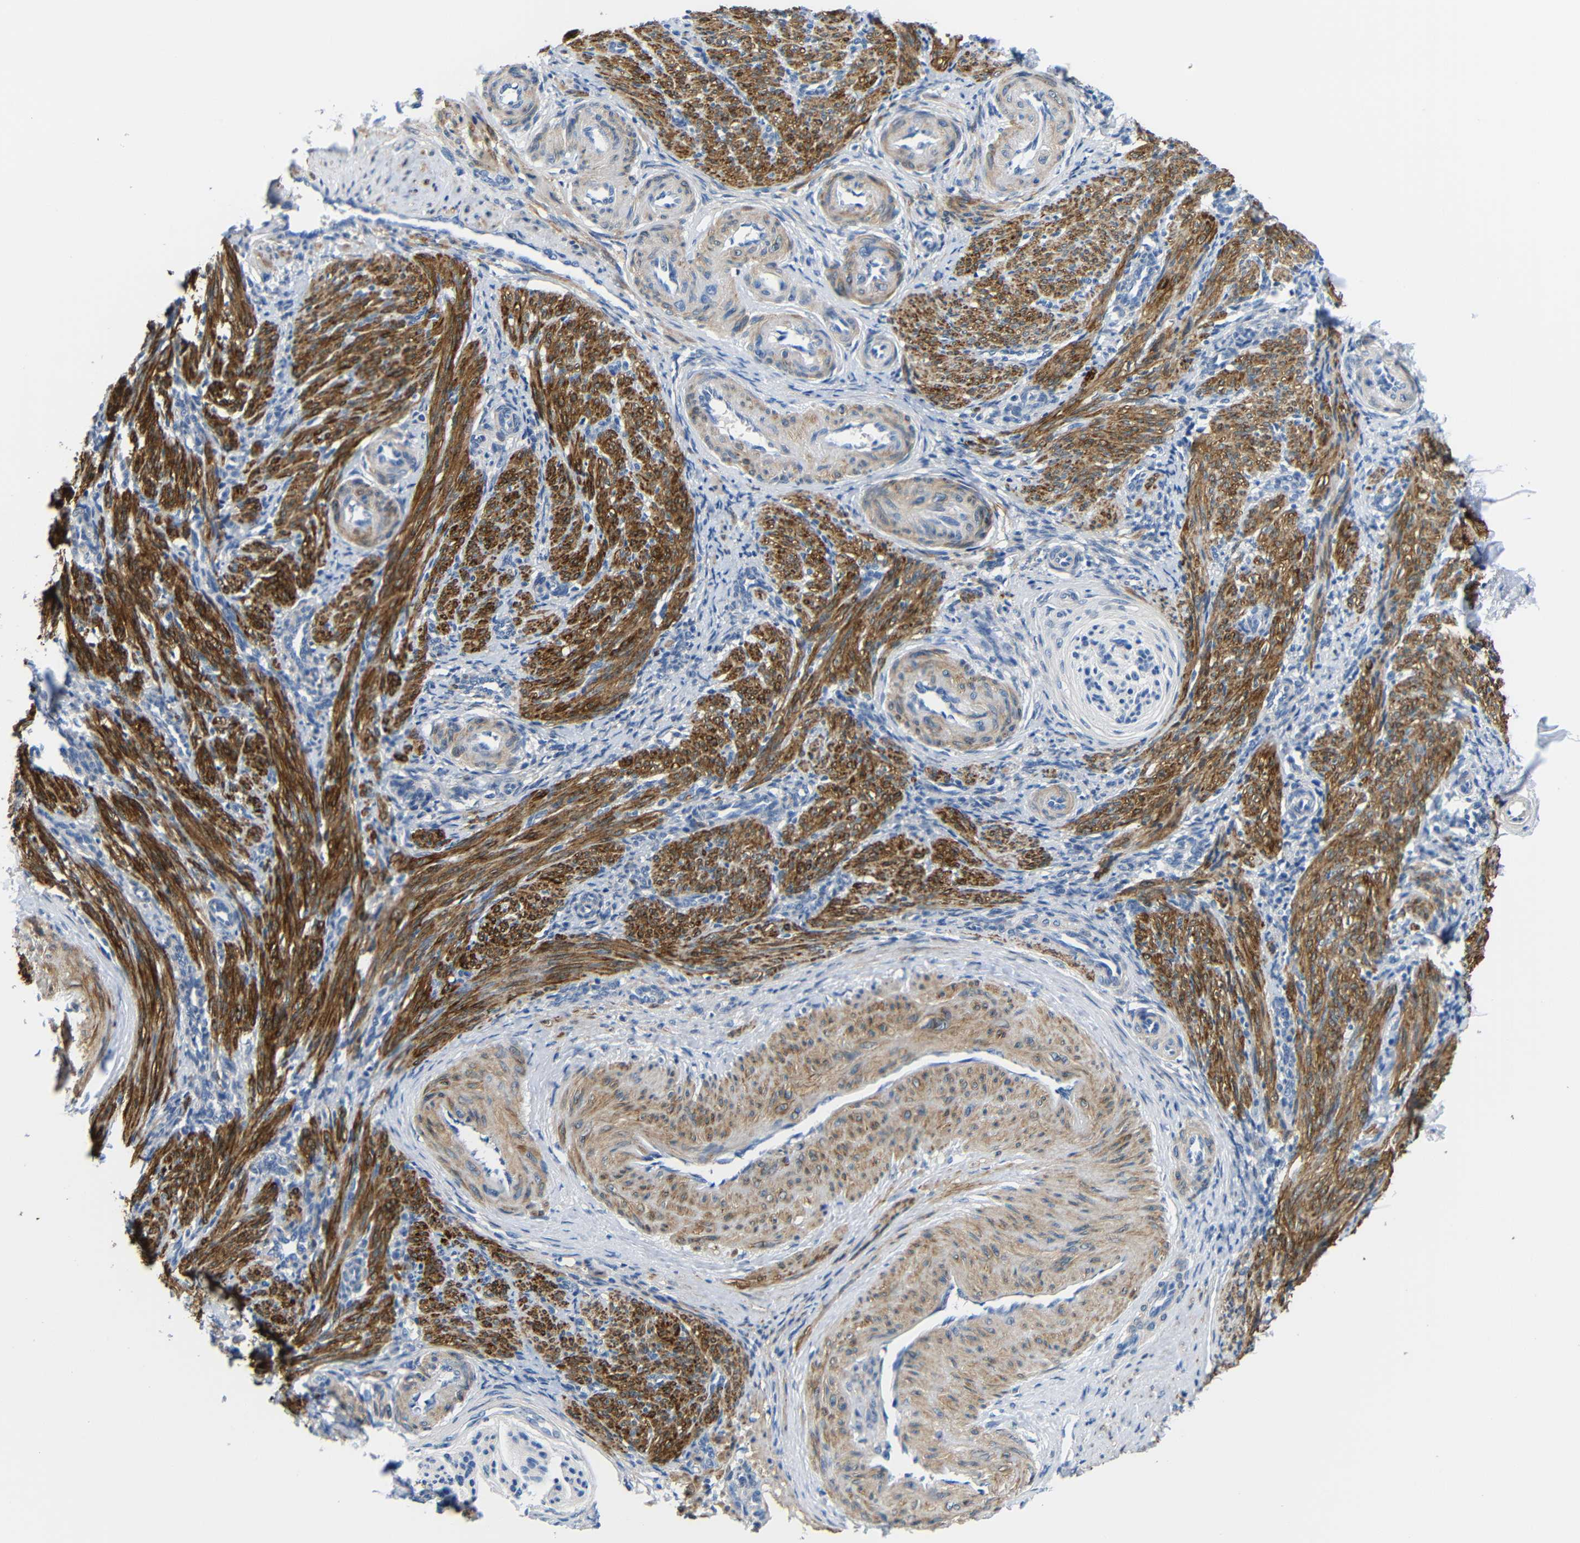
{"staining": {"intensity": "strong", "quantity": ">75%", "location": "cytoplasmic/membranous"}, "tissue": "smooth muscle", "cell_type": "Smooth muscle cells", "image_type": "normal", "snomed": [{"axis": "morphology", "description": "Normal tissue, NOS"}, {"axis": "topography", "description": "Endometrium"}], "caption": "This micrograph reveals IHC staining of benign smooth muscle, with high strong cytoplasmic/membranous staining in approximately >75% of smooth muscle cells.", "gene": "NEGR1", "patient": {"sex": "female", "age": 33}}